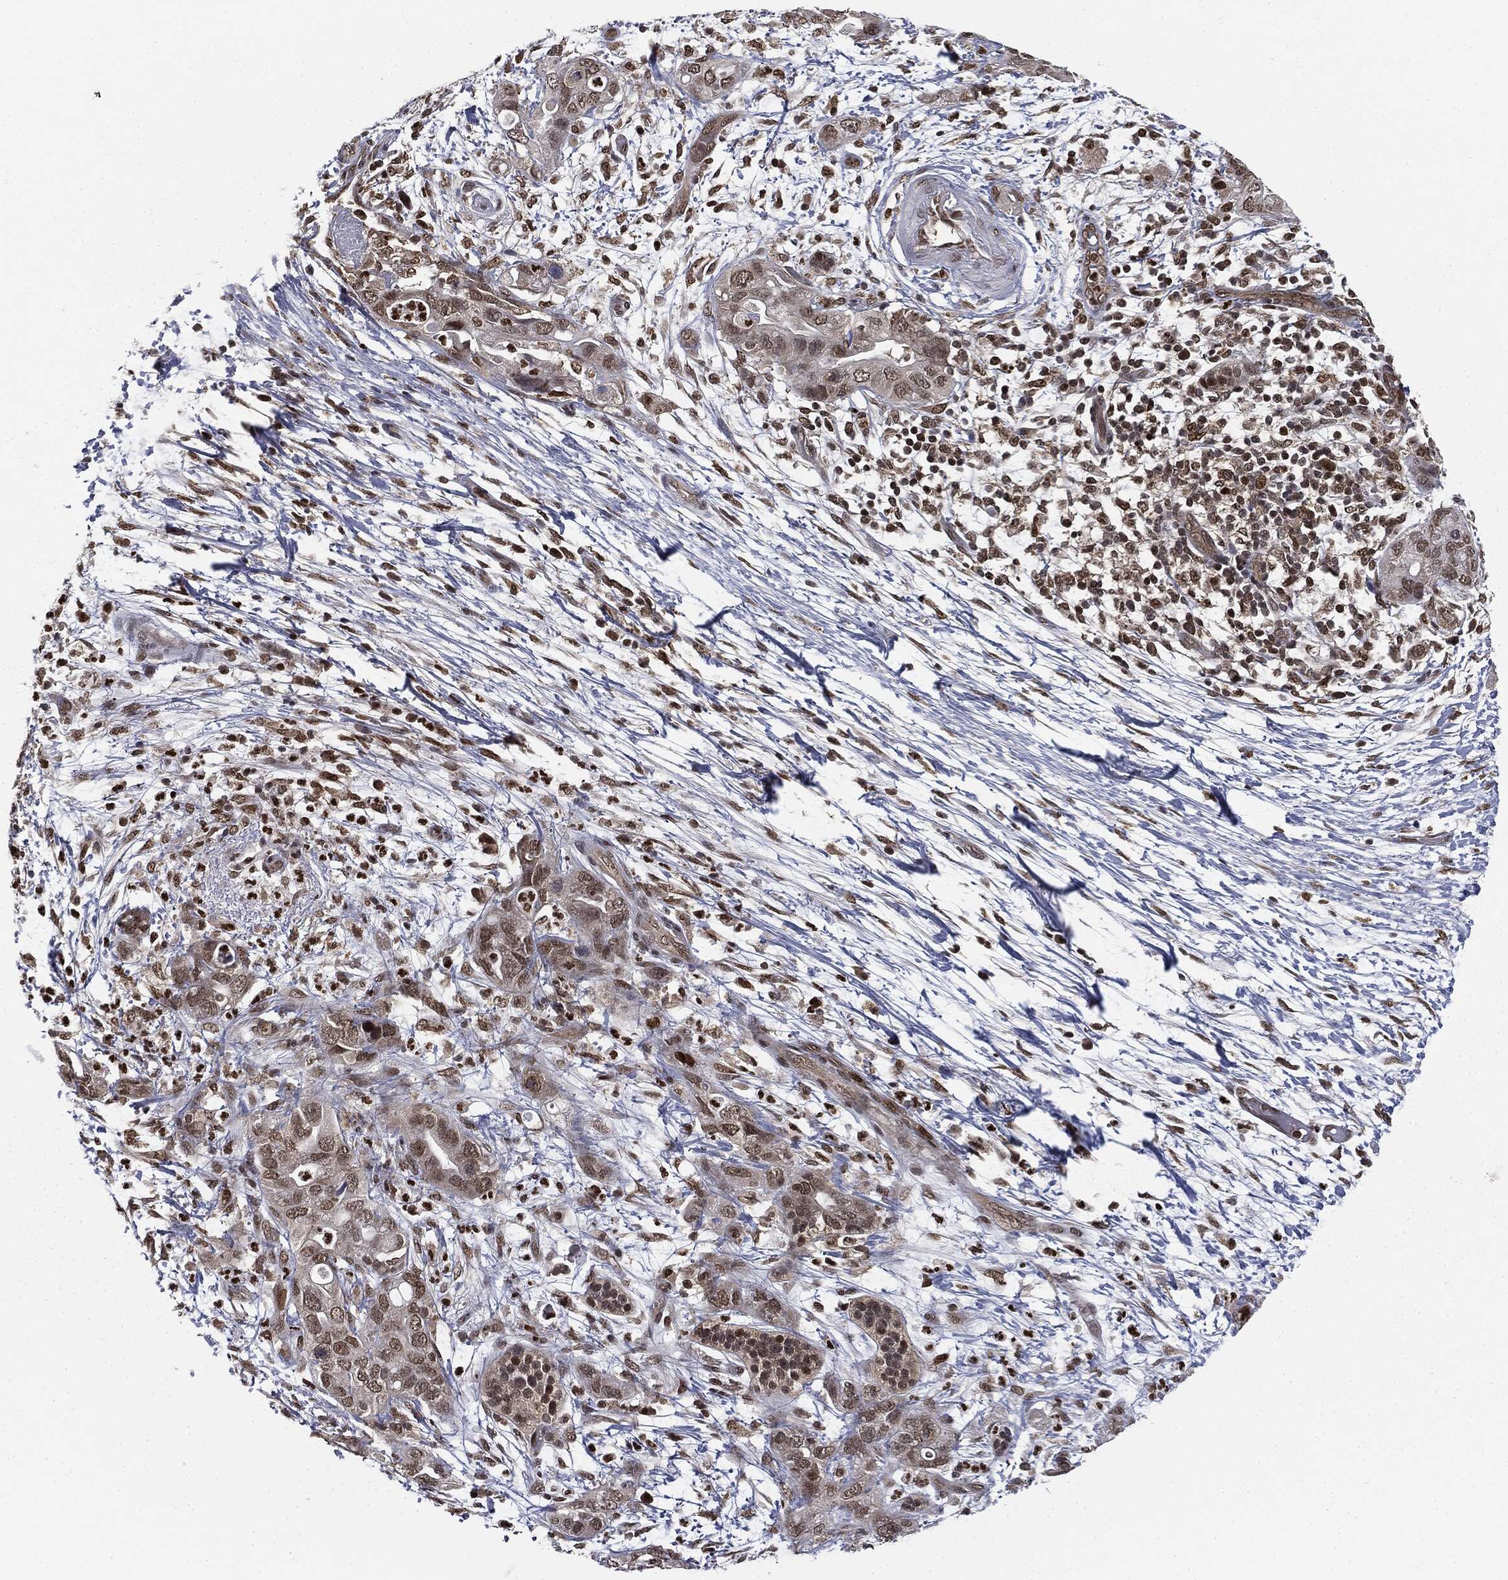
{"staining": {"intensity": "weak", "quantity": "25%-75%", "location": "cytoplasmic/membranous,nuclear"}, "tissue": "pancreatic cancer", "cell_type": "Tumor cells", "image_type": "cancer", "snomed": [{"axis": "morphology", "description": "Adenocarcinoma, NOS"}, {"axis": "topography", "description": "Pancreas"}], "caption": "Brown immunohistochemical staining in human pancreatic cancer exhibits weak cytoplasmic/membranous and nuclear positivity in about 25%-75% of tumor cells. (Brightfield microscopy of DAB IHC at high magnification).", "gene": "TBC1D22A", "patient": {"sex": "female", "age": 72}}